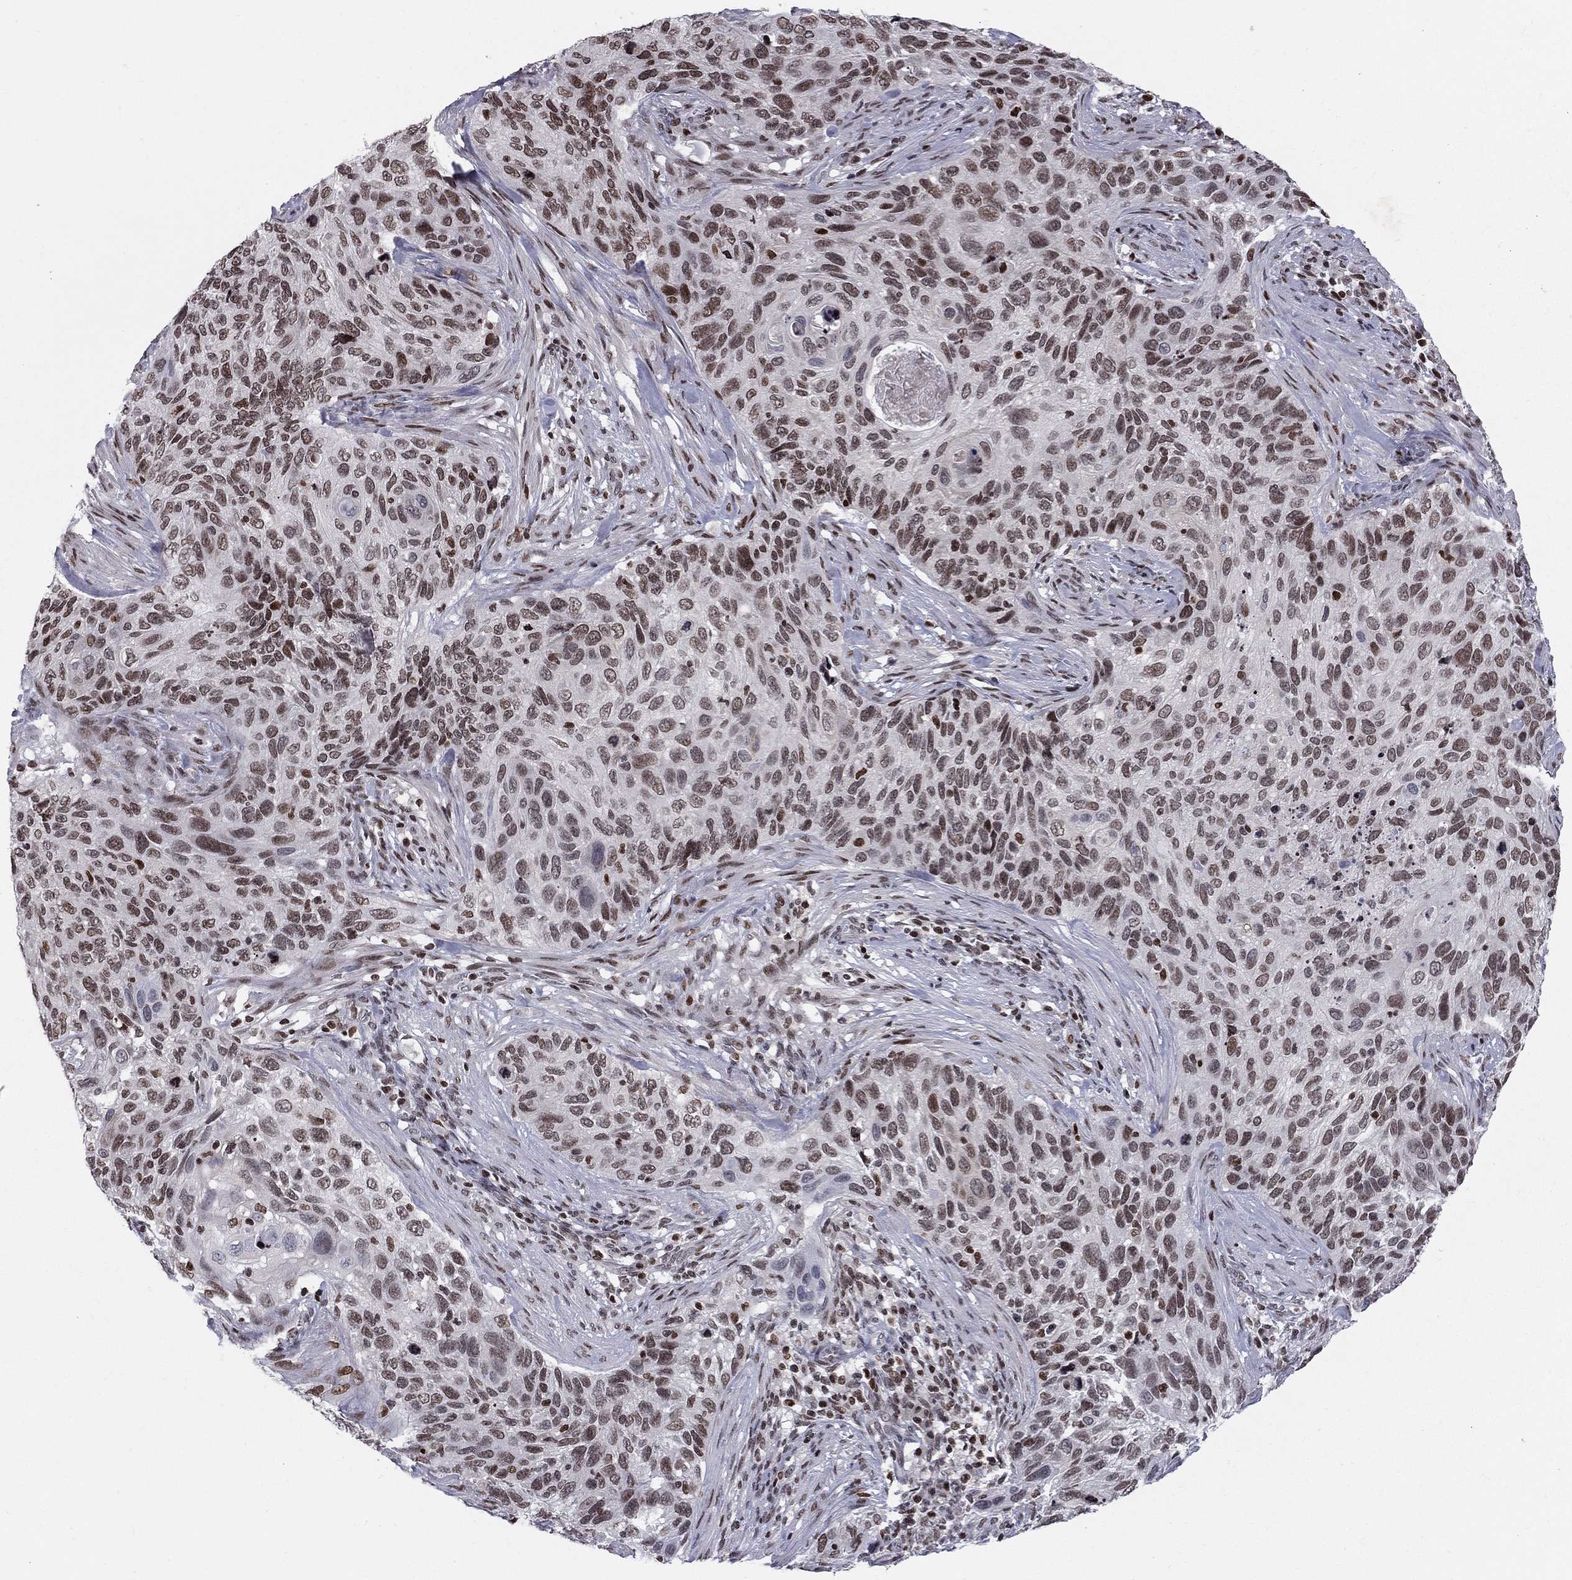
{"staining": {"intensity": "strong", "quantity": "25%-75%", "location": "nuclear"}, "tissue": "cervical cancer", "cell_type": "Tumor cells", "image_type": "cancer", "snomed": [{"axis": "morphology", "description": "Squamous cell carcinoma, NOS"}, {"axis": "topography", "description": "Cervix"}], "caption": "Cervical cancer (squamous cell carcinoma) stained with DAB IHC shows high levels of strong nuclear expression in approximately 25%-75% of tumor cells. (DAB (3,3'-diaminobenzidine) IHC, brown staining for protein, blue staining for nuclei).", "gene": "RNASEH2C", "patient": {"sex": "female", "age": 70}}